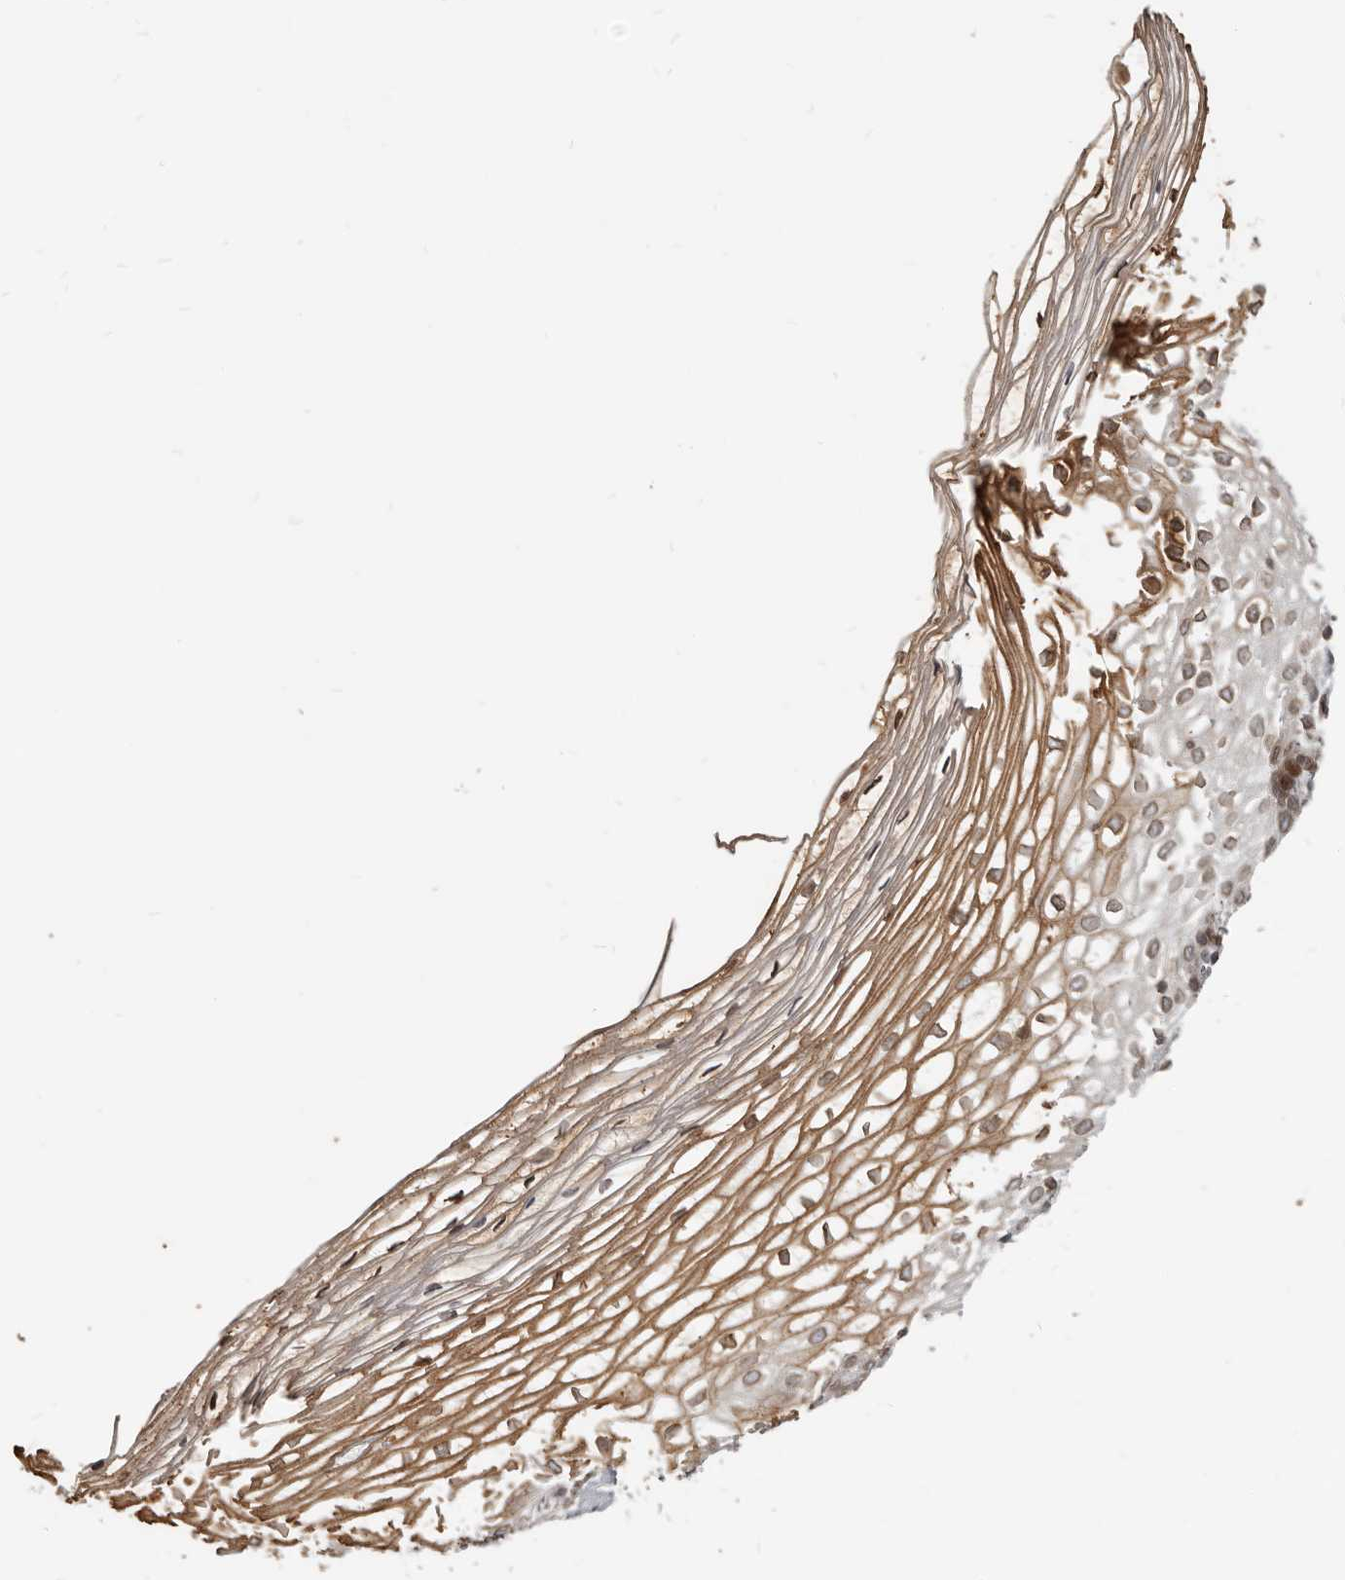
{"staining": {"intensity": "moderate", "quantity": ">75%", "location": "cytoplasmic/membranous,nuclear"}, "tissue": "cervix", "cell_type": "Squamous epithelial cells", "image_type": "normal", "snomed": [{"axis": "morphology", "description": "Normal tissue, NOS"}, {"axis": "topography", "description": "Cervix"}], "caption": "A brown stain labels moderate cytoplasmic/membranous,nuclear expression of a protein in squamous epithelial cells of unremarkable human cervix. Immunohistochemistry stains the protein of interest in brown and the nuclei are stained blue.", "gene": "NUP153", "patient": {"sex": "female", "age": 27}}